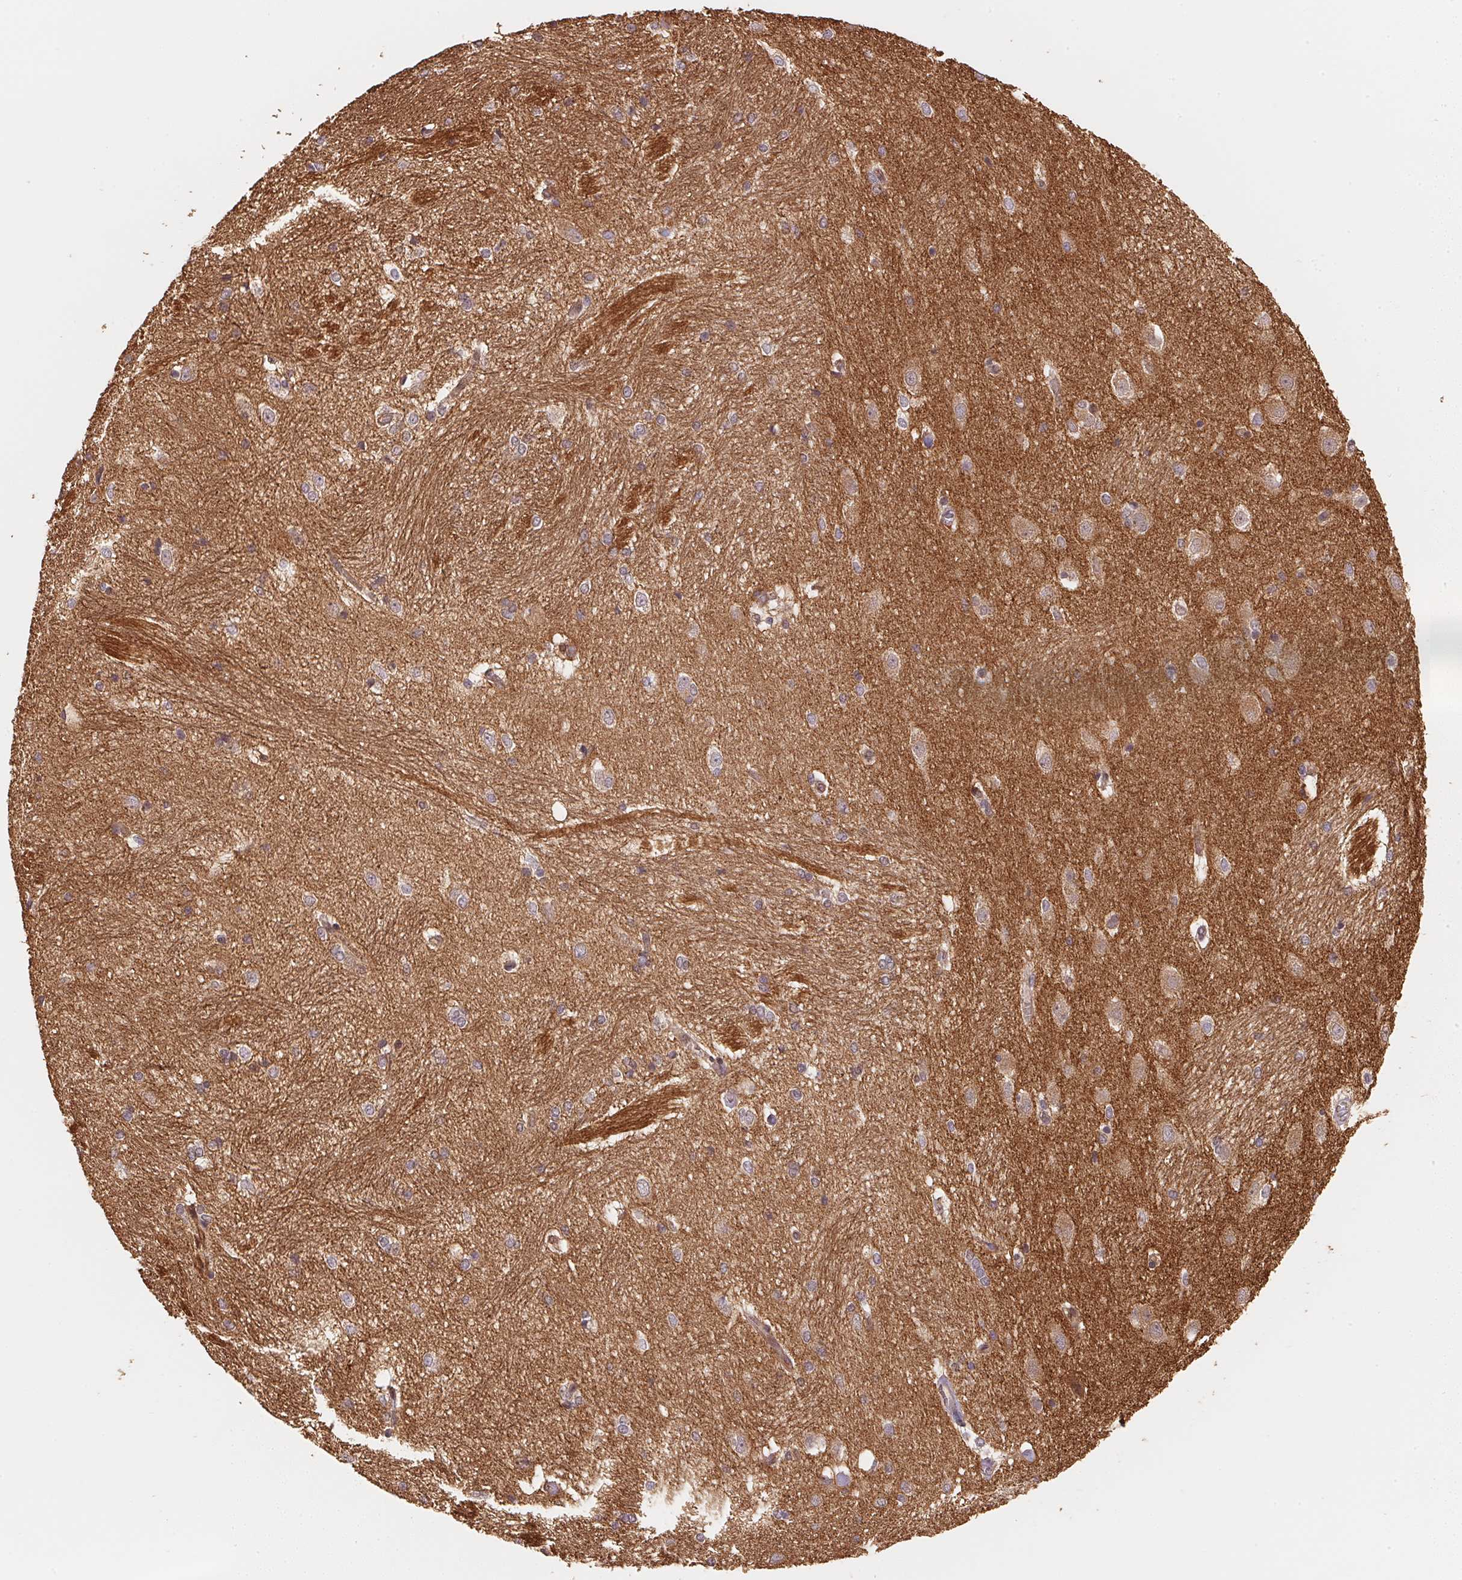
{"staining": {"intensity": "weak", "quantity": "<25%", "location": "cytoplasmic/membranous"}, "tissue": "hippocampus", "cell_type": "Glial cells", "image_type": "normal", "snomed": [{"axis": "morphology", "description": "Normal tissue, NOS"}, {"axis": "topography", "description": "Cerebral cortex"}, {"axis": "topography", "description": "Hippocampus"}], "caption": "A high-resolution image shows IHC staining of benign hippocampus, which exhibits no significant staining in glial cells. (DAB IHC with hematoxylin counter stain).", "gene": "TMEM222", "patient": {"sex": "female", "age": 19}}